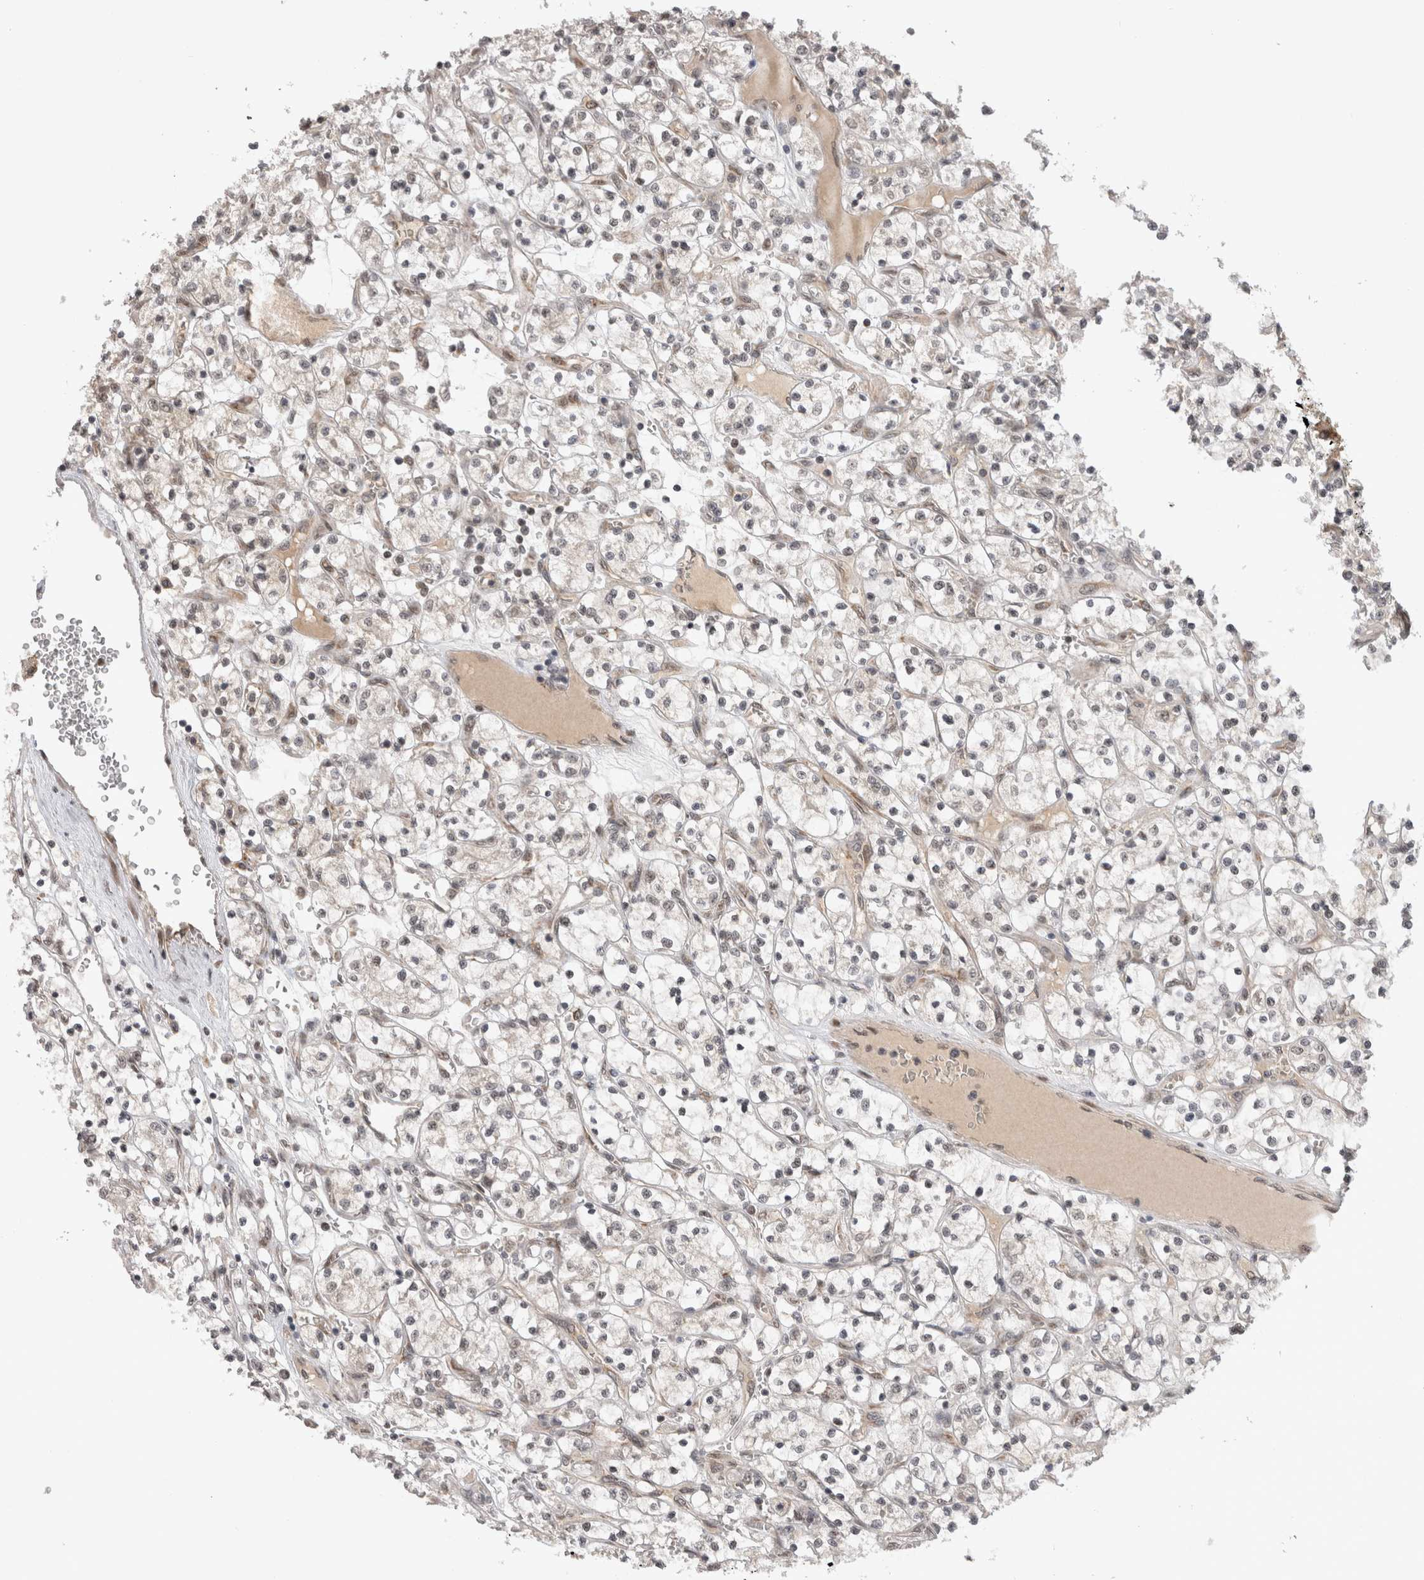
{"staining": {"intensity": "negative", "quantity": "none", "location": "none"}, "tissue": "renal cancer", "cell_type": "Tumor cells", "image_type": "cancer", "snomed": [{"axis": "morphology", "description": "Adenocarcinoma, NOS"}, {"axis": "topography", "description": "Kidney"}], "caption": "Renal cancer (adenocarcinoma) was stained to show a protein in brown. There is no significant expression in tumor cells. Brightfield microscopy of immunohistochemistry stained with DAB (3,3'-diaminobenzidine) (brown) and hematoxylin (blue), captured at high magnification.", "gene": "TMEM65", "patient": {"sex": "female", "age": 69}}